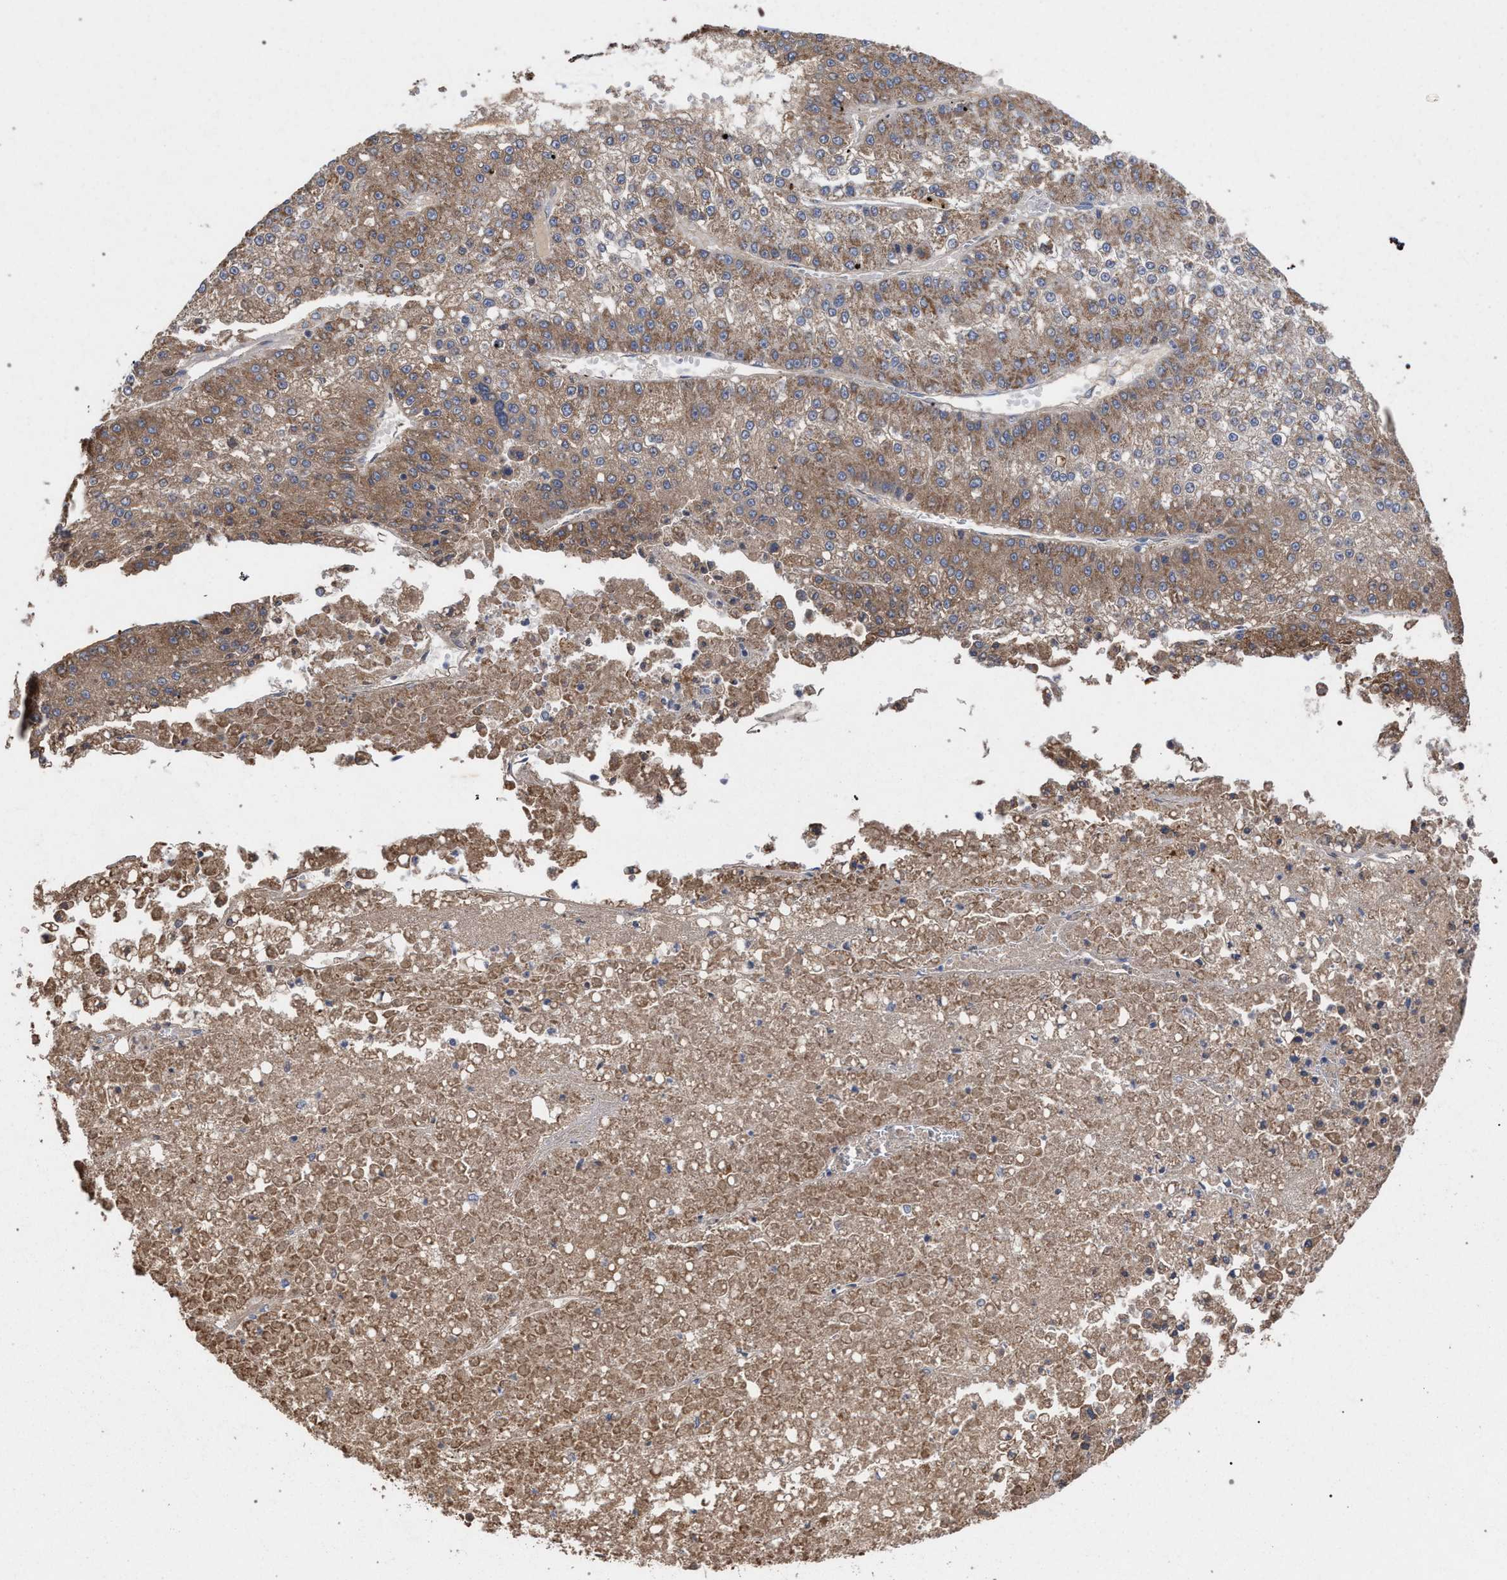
{"staining": {"intensity": "moderate", "quantity": ">75%", "location": "cytoplasmic/membranous"}, "tissue": "liver cancer", "cell_type": "Tumor cells", "image_type": "cancer", "snomed": [{"axis": "morphology", "description": "Carcinoma, Hepatocellular, NOS"}, {"axis": "topography", "description": "Liver"}], "caption": "Liver cancer stained with IHC displays moderate cytoplasmic/membranous staining in approximately >75% of tumor cells. (DAB (3,3'-diaminobenzidine) IHC, brown staining for protein, blue staining for nuclei).", "gene": "BCL2L12", "patient": {"sex": "female", "age": 73}}